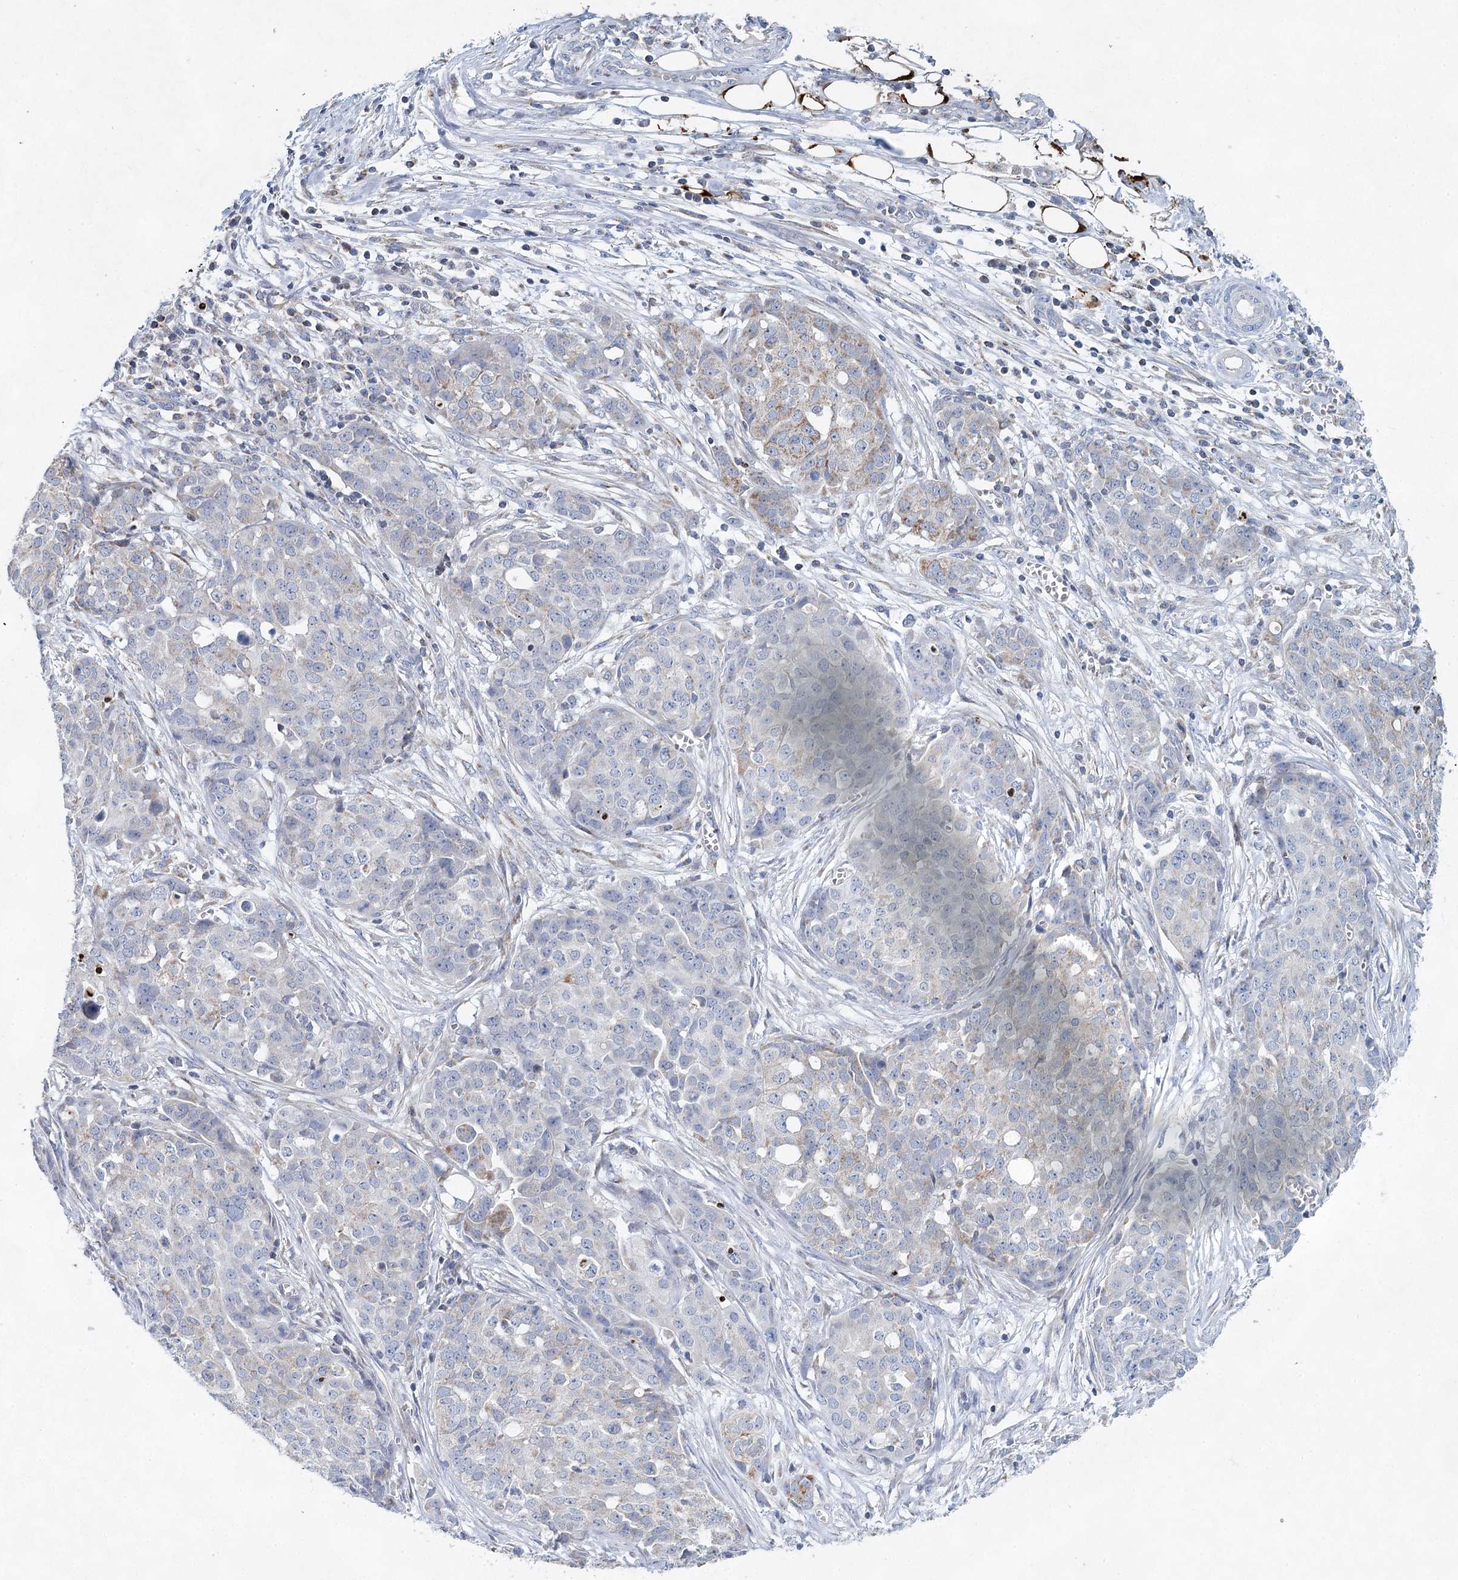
{"staining": {"intensity": "weak", "quantity": "<25%", "location": "cytoplasmic/membranous"}, "tissue": "ovarian cancer", "cell_type": "Tumor cells", "image_type": "cancer", "snomed": [{"axis": "morphology", "description": "Cystadenocarcinoma, serous, NOS"}, {"axis": "topography", "description": "Soft tissue"}, {"axis": "topography", "description": "Ovary"}], "caption": "There is no significant expression in tumor cells of ovarian cancer (serous cystadenocarcinoma).", "gene": "XPO6", "patient": {"sex": "female", "age": 57}}